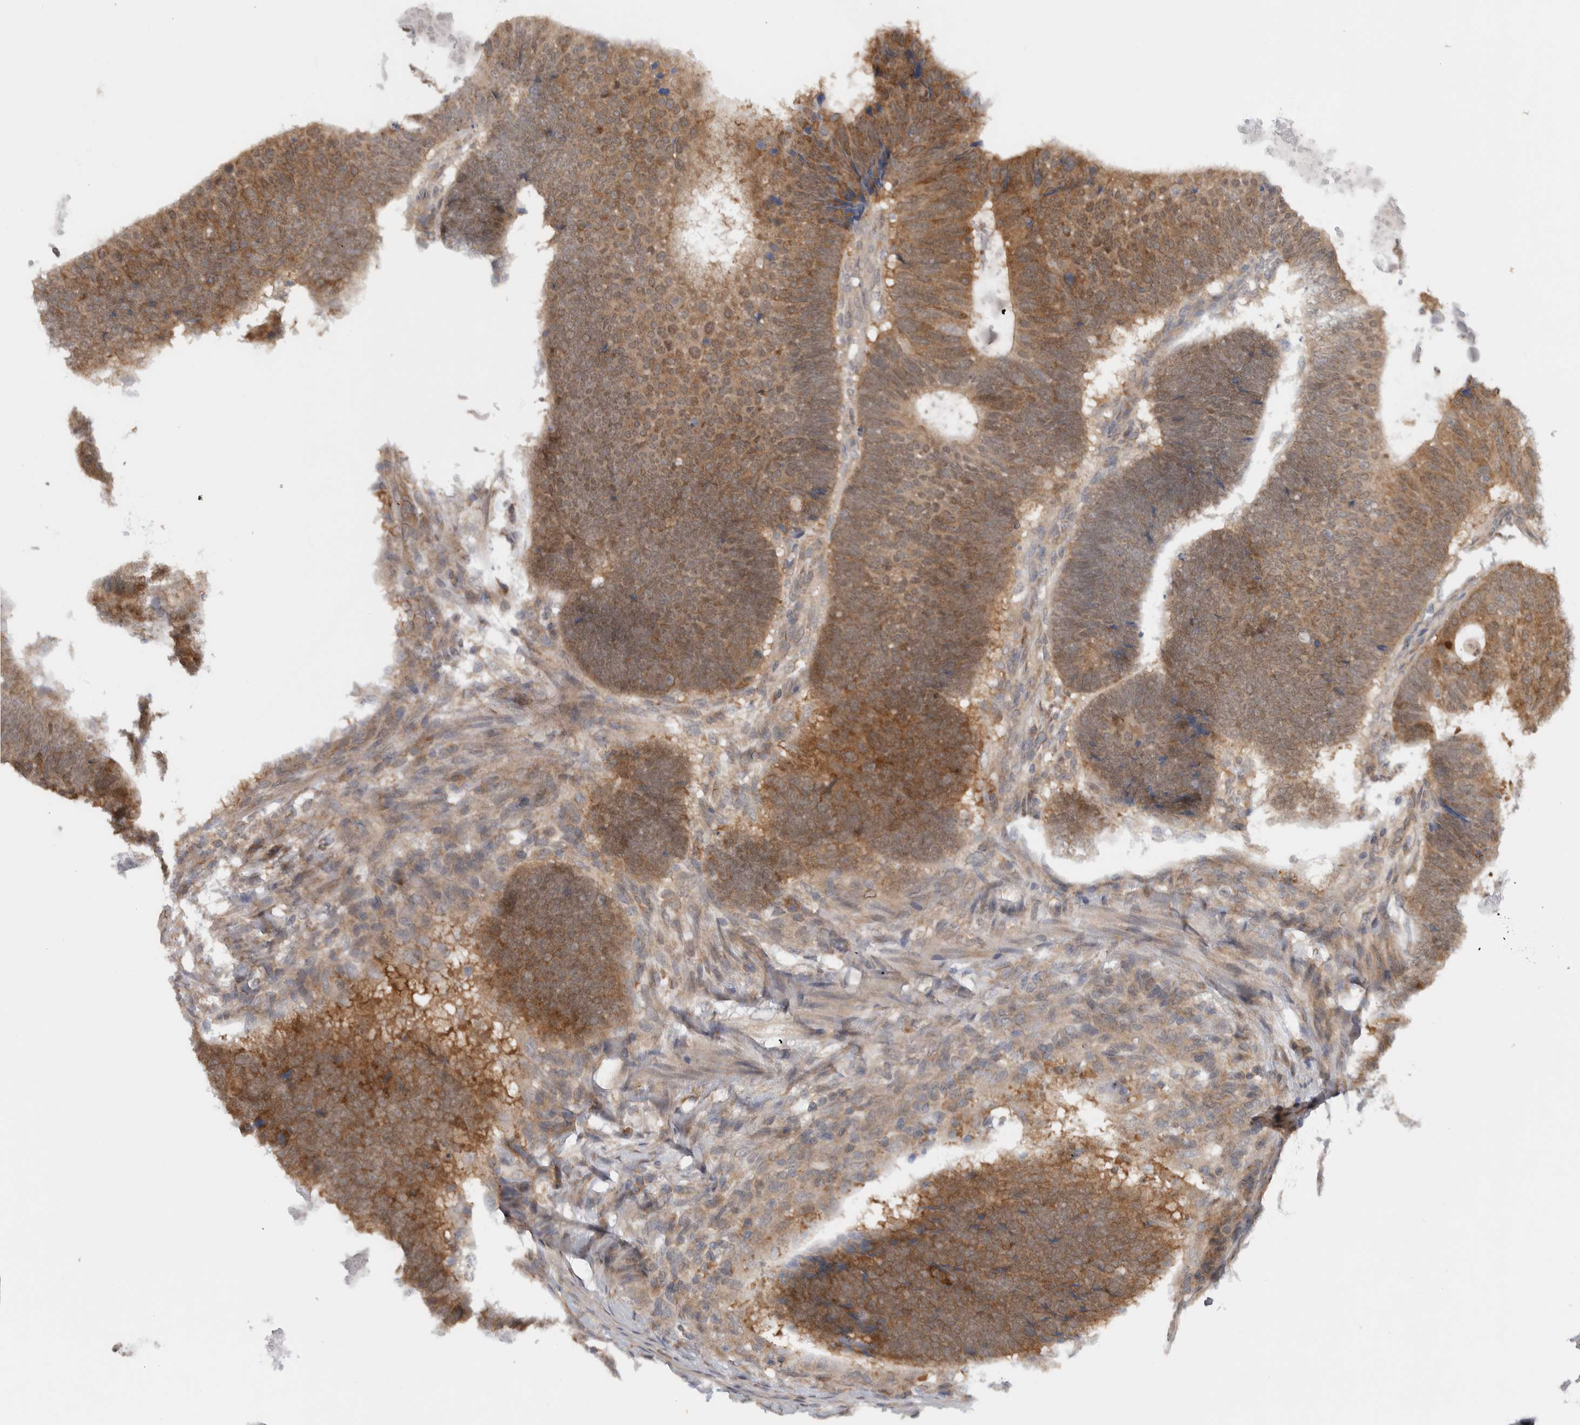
{"staining": {"intensity": "moderate", "quantity": ">75%", "location": "cytoplasmic/membranous"}, "tissue": "colorectal cancer", "cell_type": "Tumor cells", "image_type": "cancer", "snomed": [{"axis": "morphology", "description": "Adenocarcinoma, NOS"}, {"axis": "topography", "description": "Colon"}], "caption": "A photomicrograph of colorectal cancer (adenocarcinoma) stained for a protein displays moderate cytoplasmic/membranous brown staining in tumor cells. The protein of interest is shown in brown color, while the nuclei are stained blue.", "gene": "CCDC43", "patient": {"sex": "male", "age": 56}}